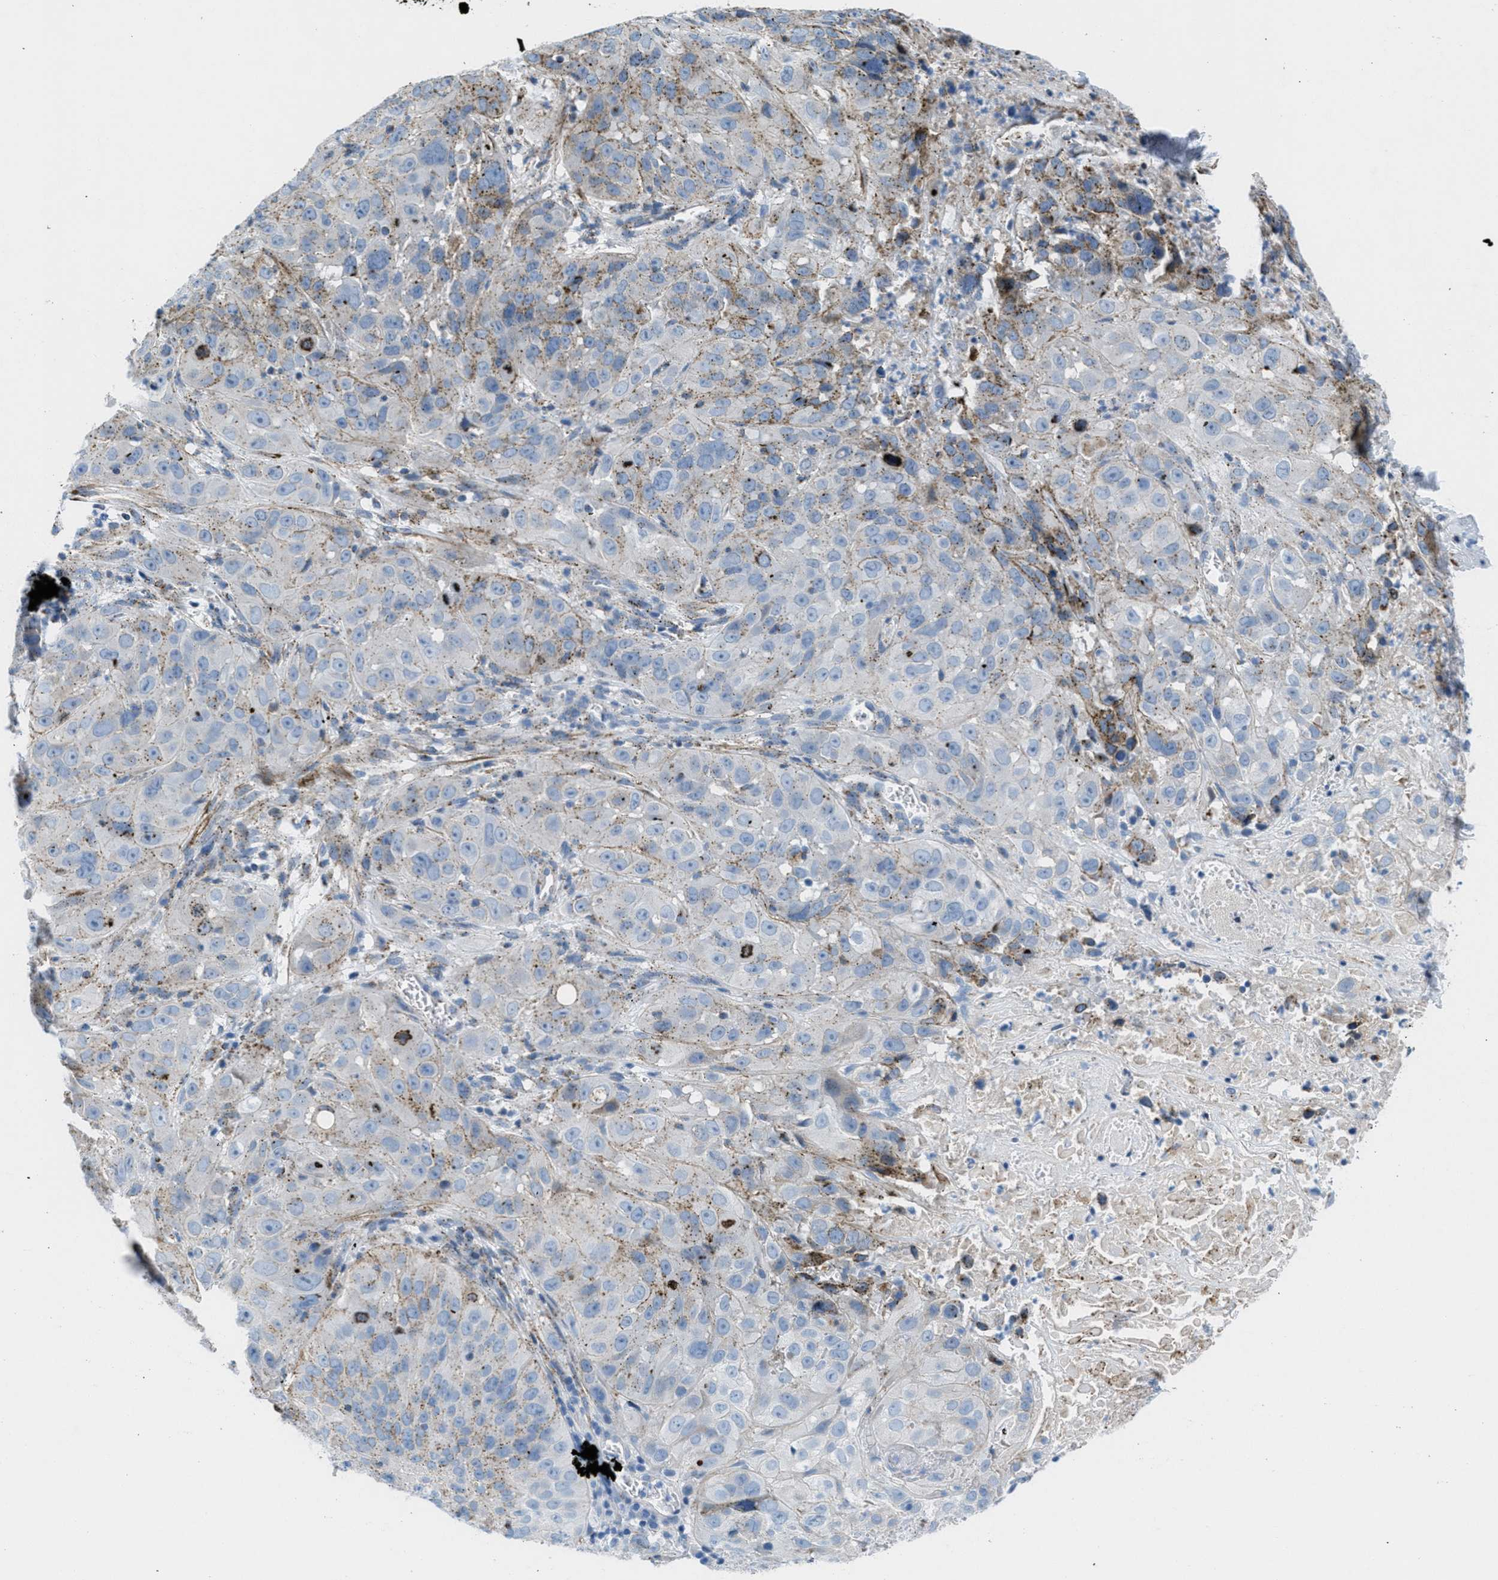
{"staining": {"intensity": "weak", "quantity": ">75%", "location": "cytoplasmic/membranous"}, "tissue": "cervical cancer", "cell_type": "Tumor cells", "image_type": "cancer", "snomed": [{"axis": "morphology", "description": "Squamous cell carcinoma, NOS"}, {"axis": "topography", "description": "Cervix"}], "caption": "An IHC image of tumor tissue is shown. Protein staining in brown shows weak cytoplasmic/membranous positivity in cervical cancer within tumor cells.", "gene": "MFSD13A", "patient": {"sex": "female", "age": 32}}